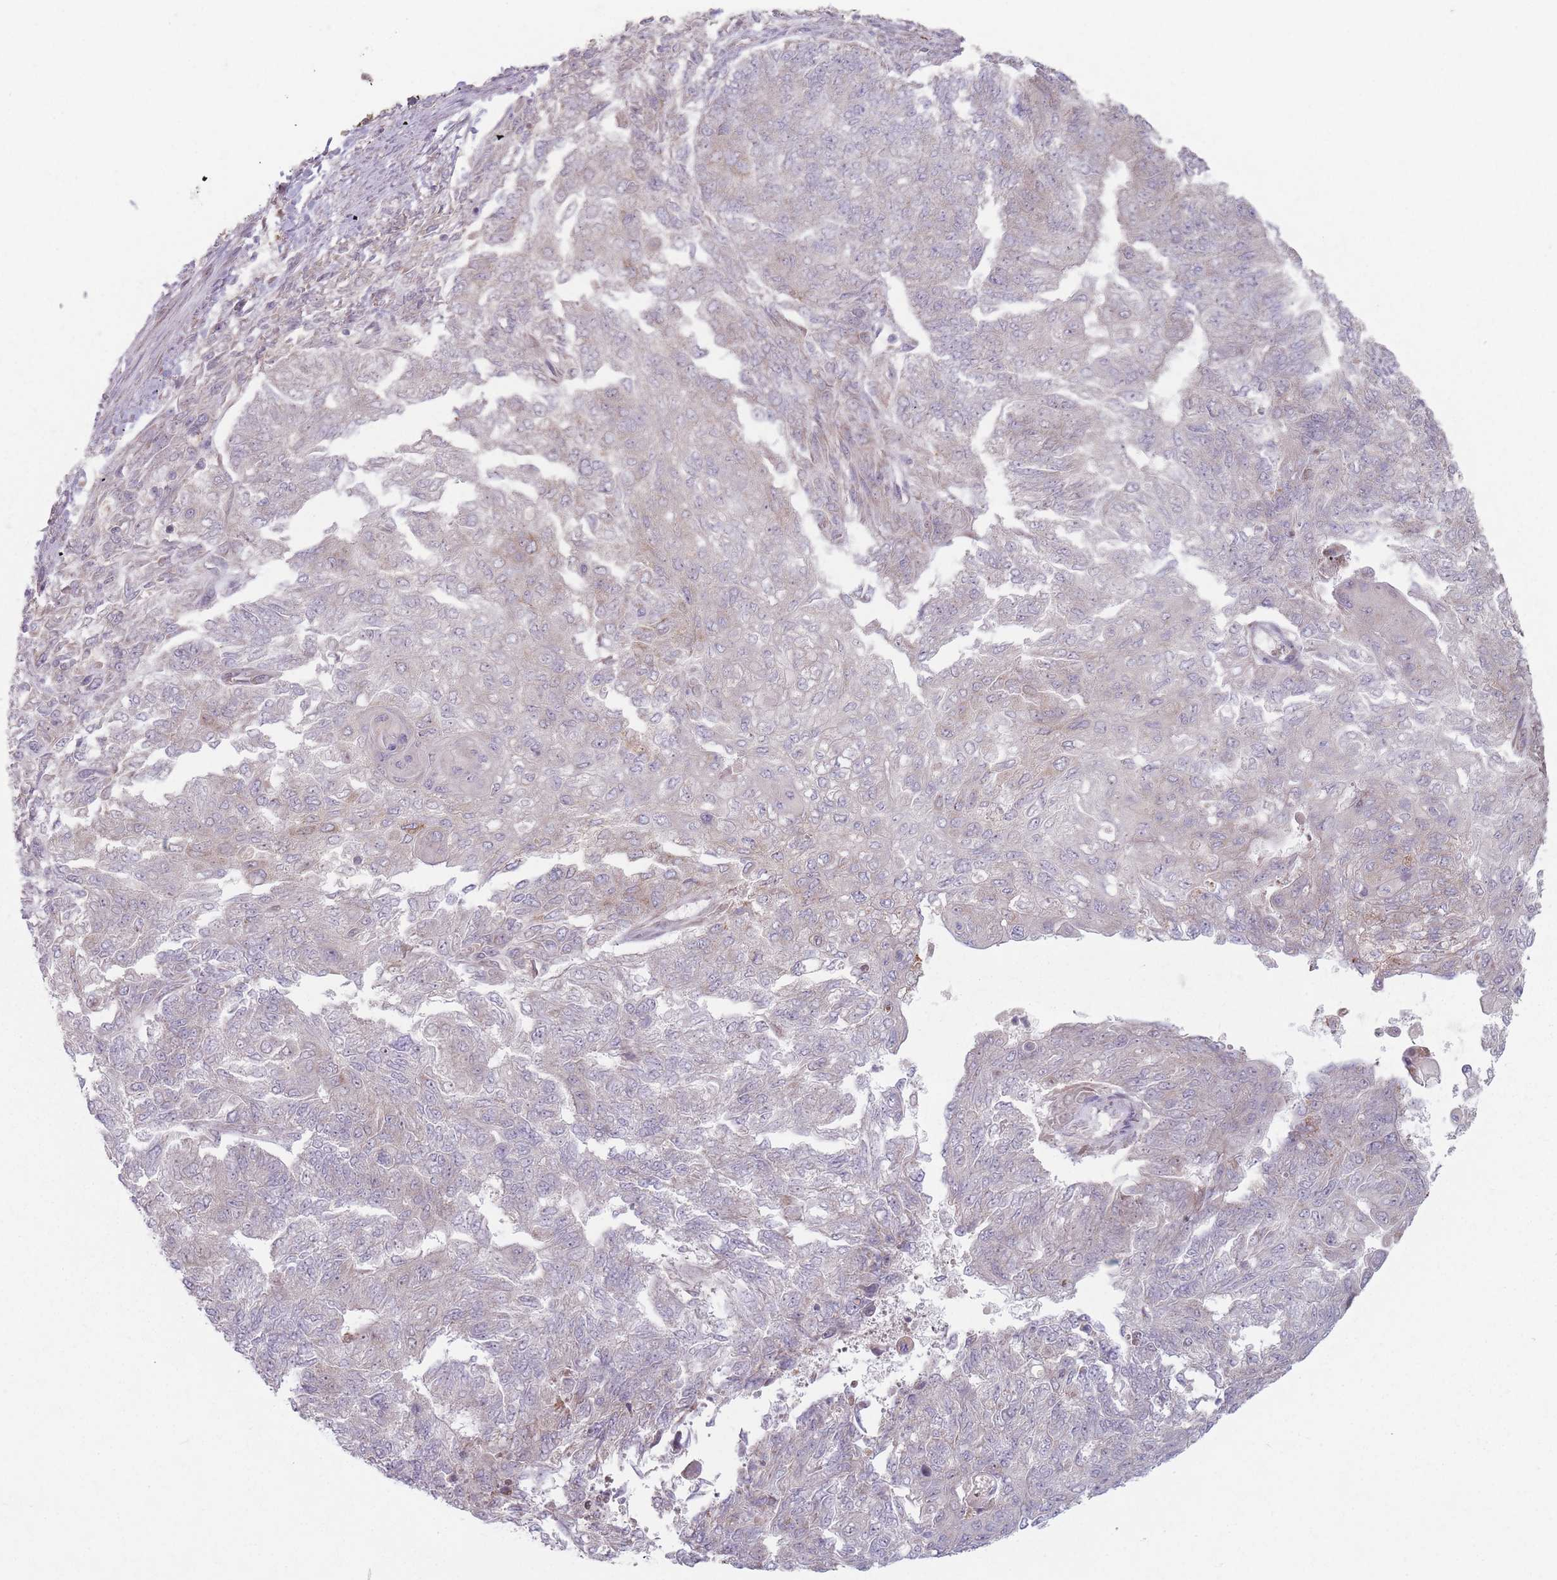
{"staining": {"intensity": "negative", "quantity": "none", "location": "none"}, "tissue": "endometrial cancer", "cell_type": "Tumor cells", "image_type": "cancer", "snomed": [{"axis": "morphology", "description": "Adenocarcinoma, NOS"}, {"axis": "topography", "description": "Endometrium"}], "caption": "This micrograph is of endometrial cancer stained with immunohistochemistry (IHC) to label a protein in brown with the nuclei are counter-stained blue. There is no staining in tumor cells.", "gene": "OR10Q1", "patient": {"sex": "female", "age": 32}}